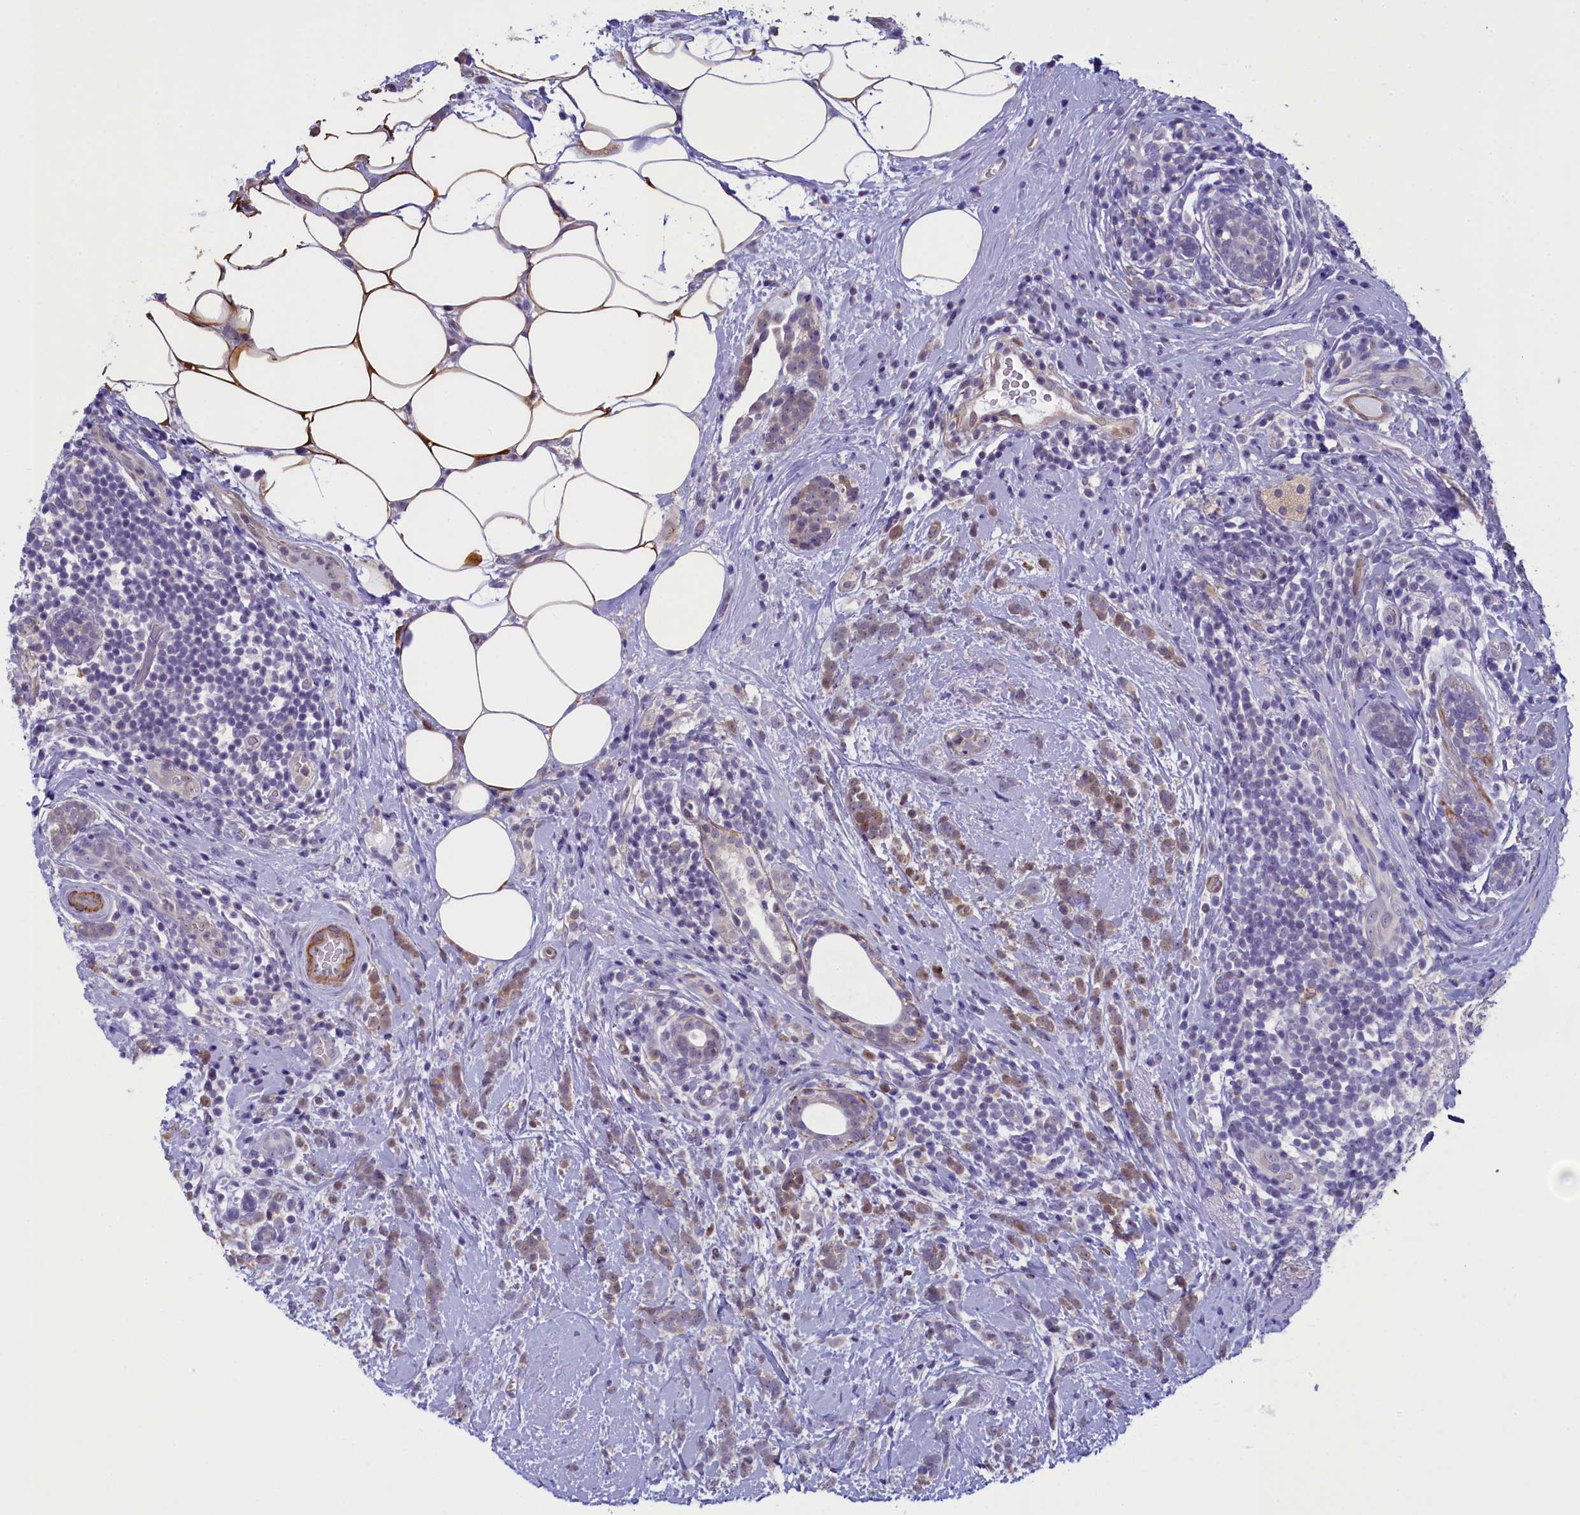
{"staining": {"intensity": "weak", "quantity": "25%-75%", "location": "cytoplasmic/membranous"}, "tissue": "breast cancer", "cell_type": "Tumor cells", "image_type": "cancer", "snomed": [{"axis": "morphology", "description": "Lobular carcinoma"}, {"axis": "topography", "description": "Breast"}], "caption": "Protein staining reveals weak cytoplasmic/membranous expression in about 25%-75% of tumor cells in lobular carcinoma (breast).", "gene": "IGSF6", "patient": {"sex": "female", "age": 58}}